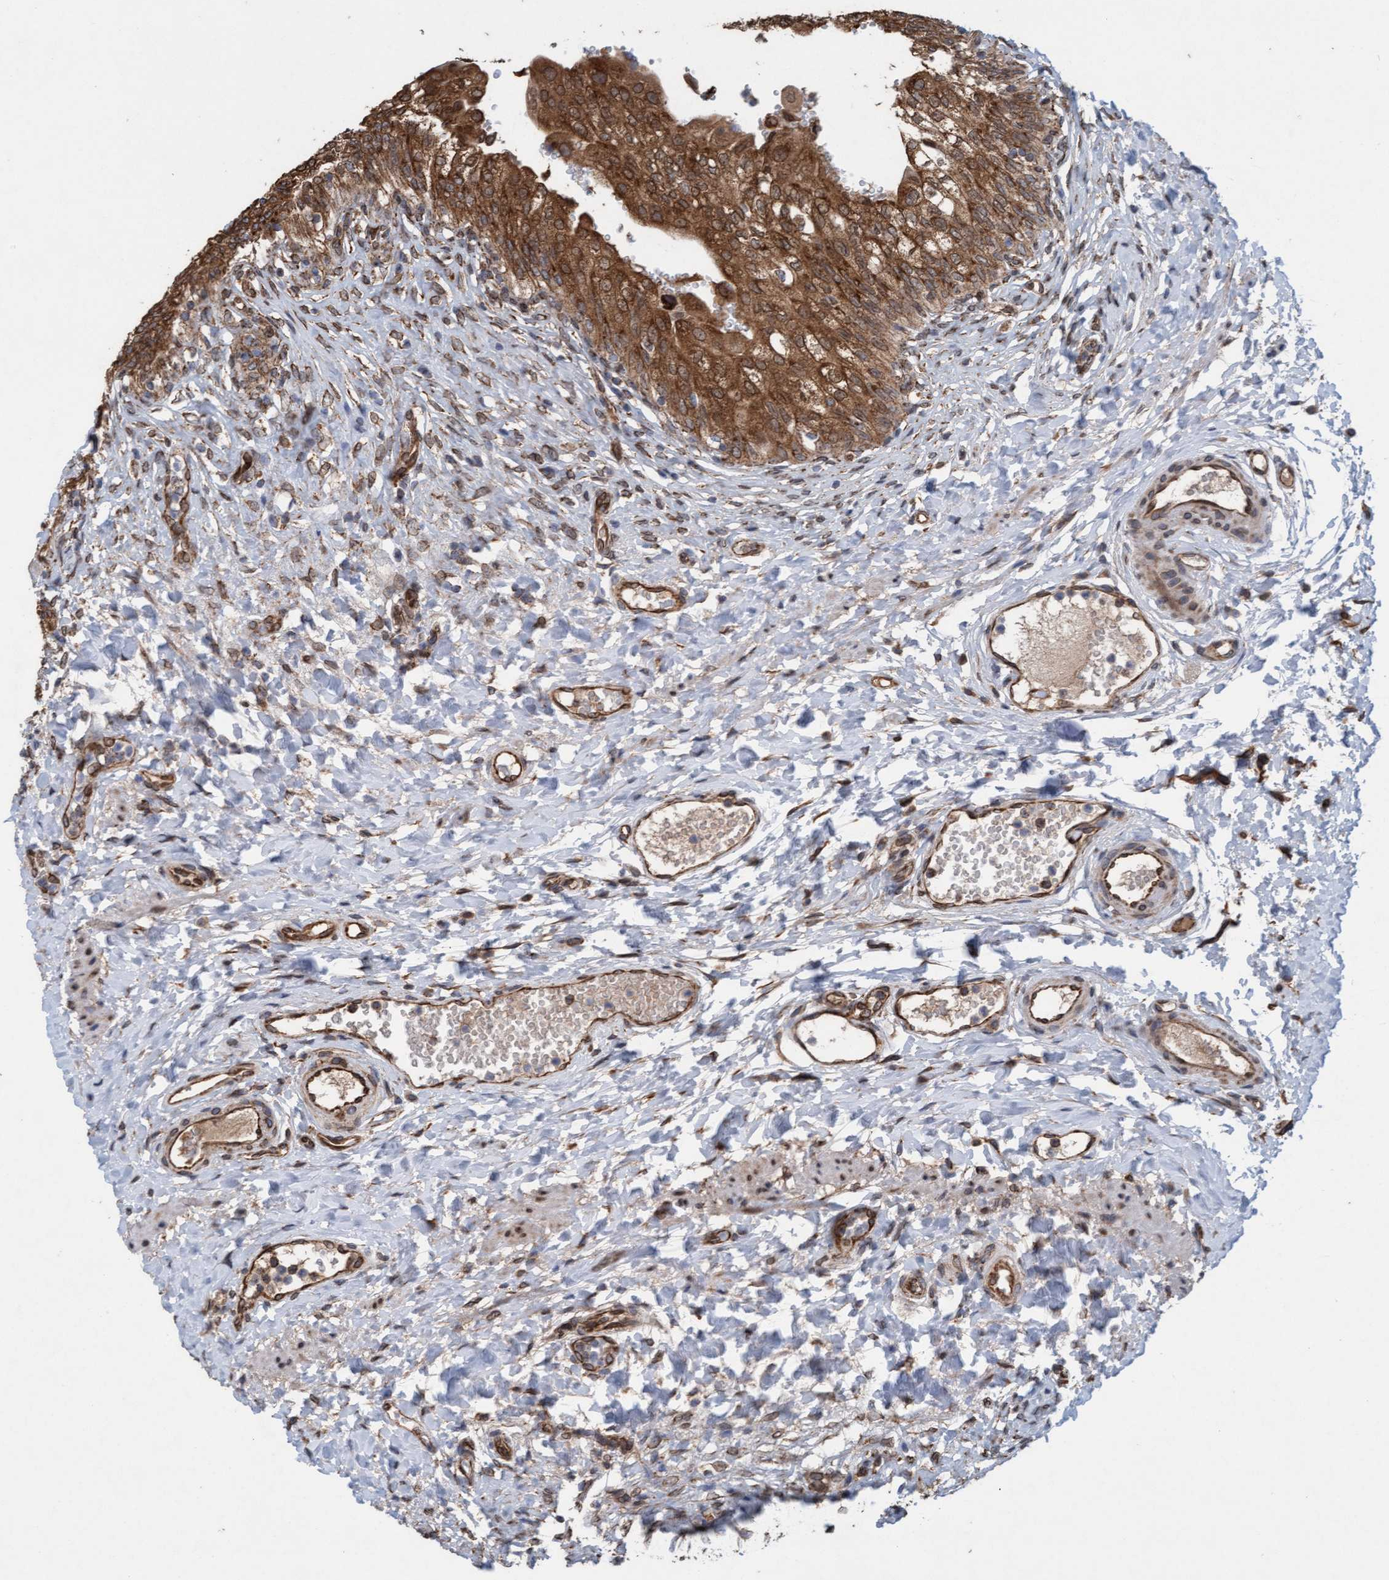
{"staining": {"intensity": "strong", "quantity": ">75%", "location": "cytoplasmic/membranous"}, "tissue": "urinary bladder", "cell_type": "Urothelial cells", "image_type": "normal", "snomed": [{"axis": "morphology", "description": "Urothelial carcinoma, High grade"}, {"axis": "topography", "description": "Urinary bladder"}], "caption": "Human urinary bladder stained with a brown dye reveals strong cytoplasmic/membranous positive expression in approximately >75% of urothelial cells.", "gene": "MRPS23", "patient": {"sex": "male", "age": 46}}